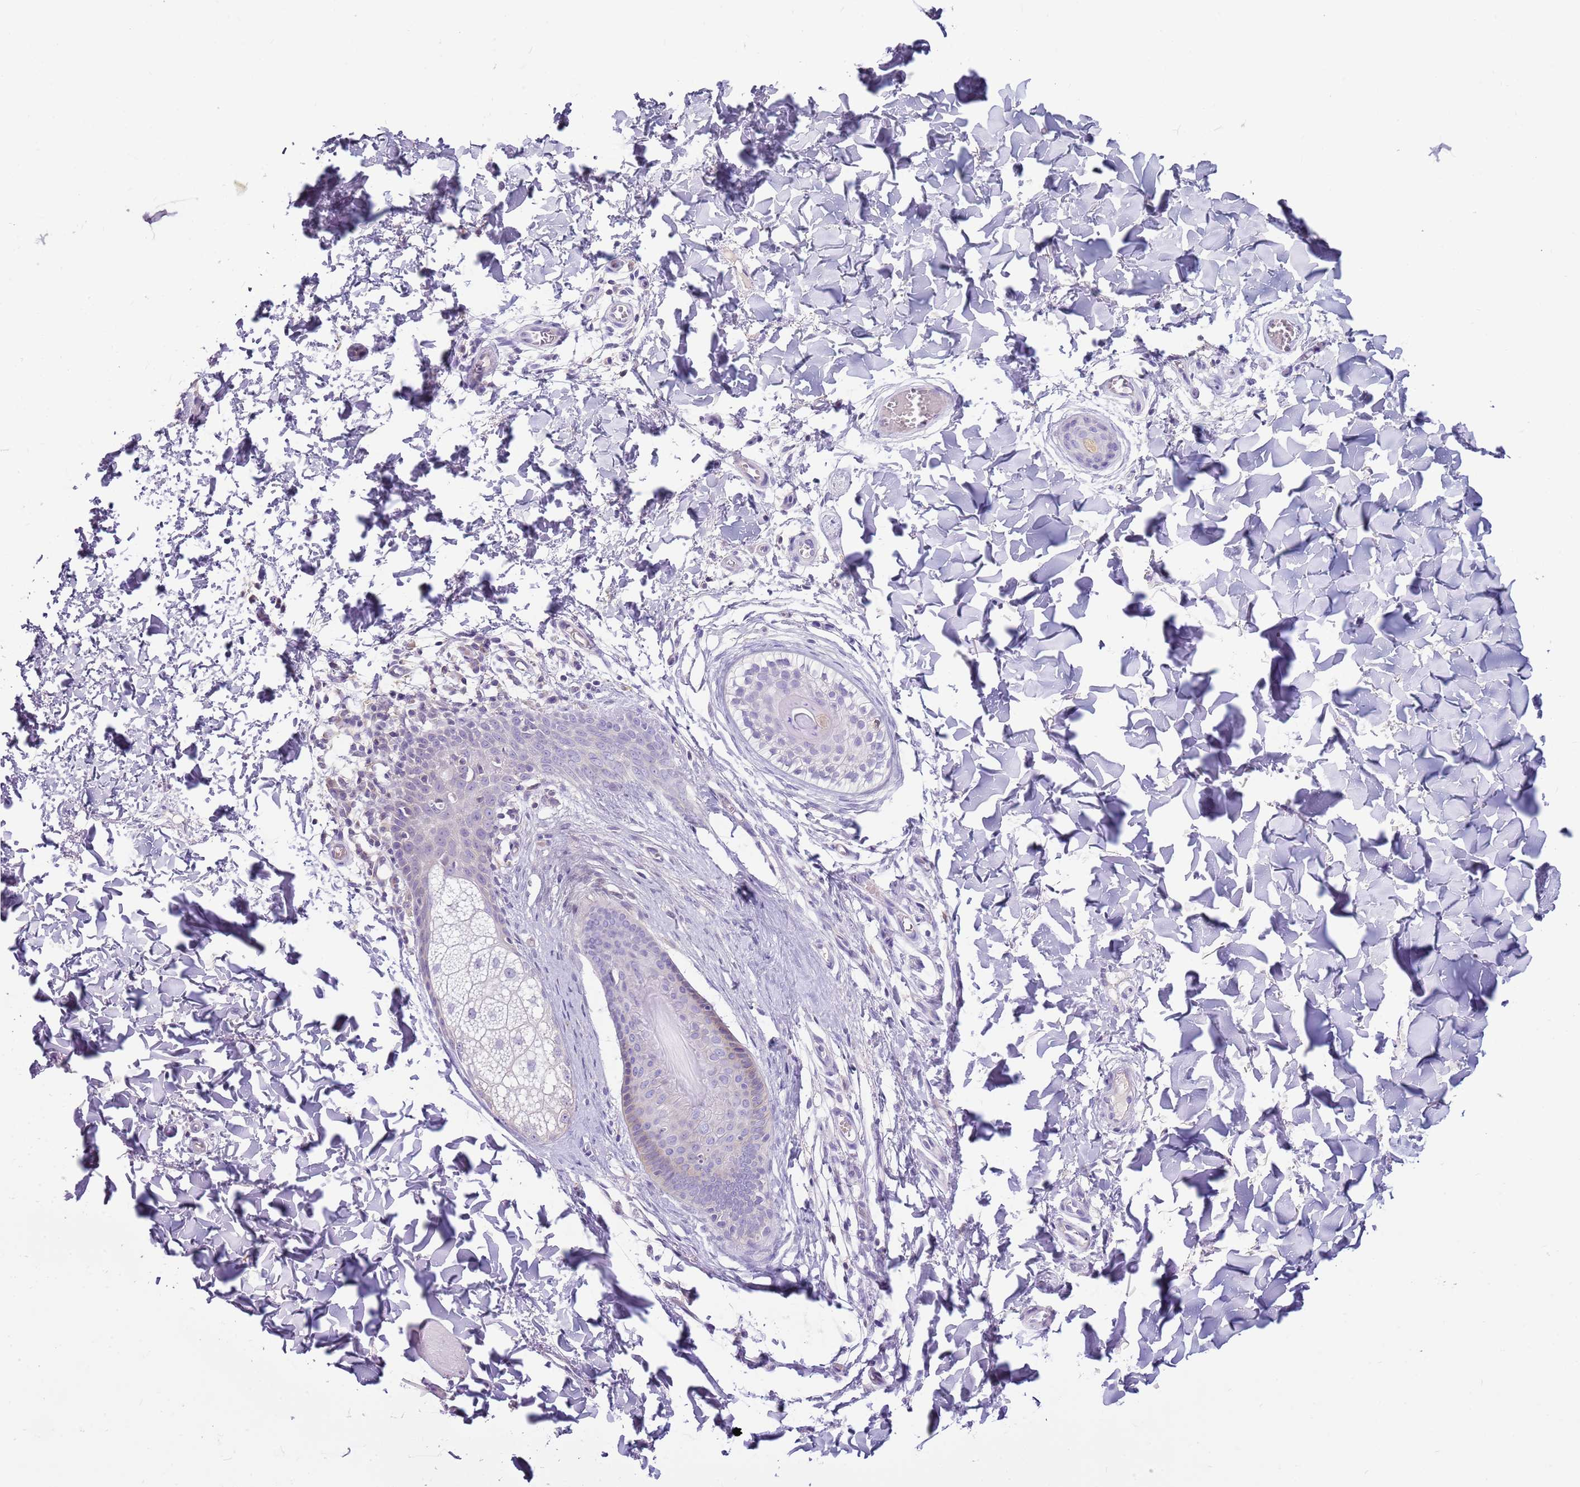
{"staining": {"intensity": "negative", "quantity": "none", "location": "none"}, "tissue": "skin", "cell_type": "Fibroblasts", "image_type": "normal", "snomed": [{"axis": "morphology", "description": "Normal tissue, NOS"}, {"axis": "topography", "description": "Skin"}], "caption": "High magnification brightfield microscopy of unremarkable skin stained with DAB (3,3'-diaminobenzidine) (brown) and counterstained with hematoxylin (blue): fibroblasts show no significant expression. The staining is performed using DAB (3,3'-diaminobenzidine) brown chromogen with nuclei counter-stained in using hematoxylin.", "gene": "ARHGAP5", "patient": {"sex": "male", "age": 36}}